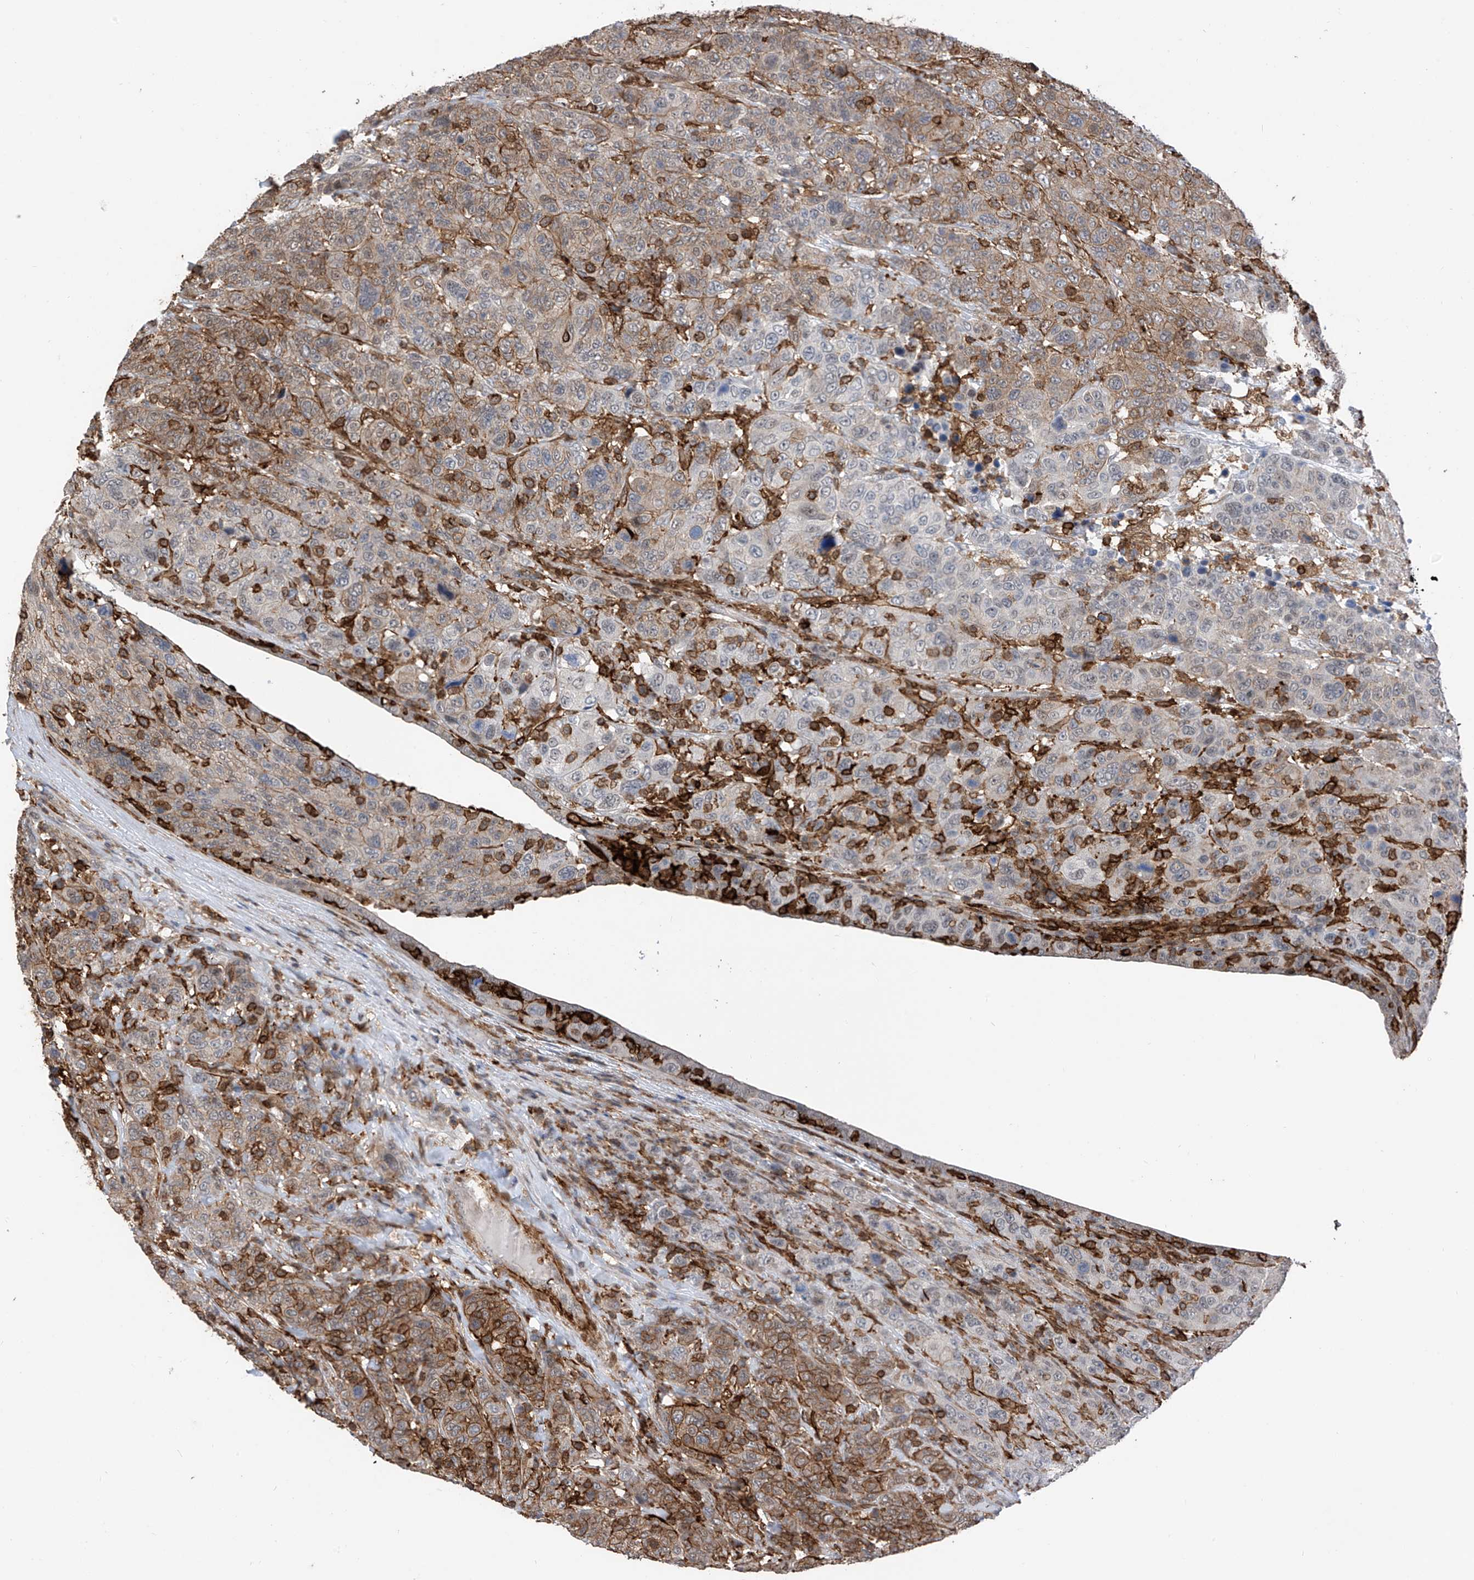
{"staining": {"intensity": "moderate", "quantity": ">75%", "location": "cytoplasmic/membranous"}, "tissue": "breast cancer", "cell_type": "Tumor cells", "image_type": "cancer", "snomed": [{"axis": "morphology", "description": "Duct carcinoma"}, {"axis": "topography", "description": "Breast"}], "caption": "Invasive ductal carcinoma (breast) stained with a protein marker shows moderate staining in tumor cells.", "gene": "MICAL1", "patient": {"sex": "female", "age": 37}}